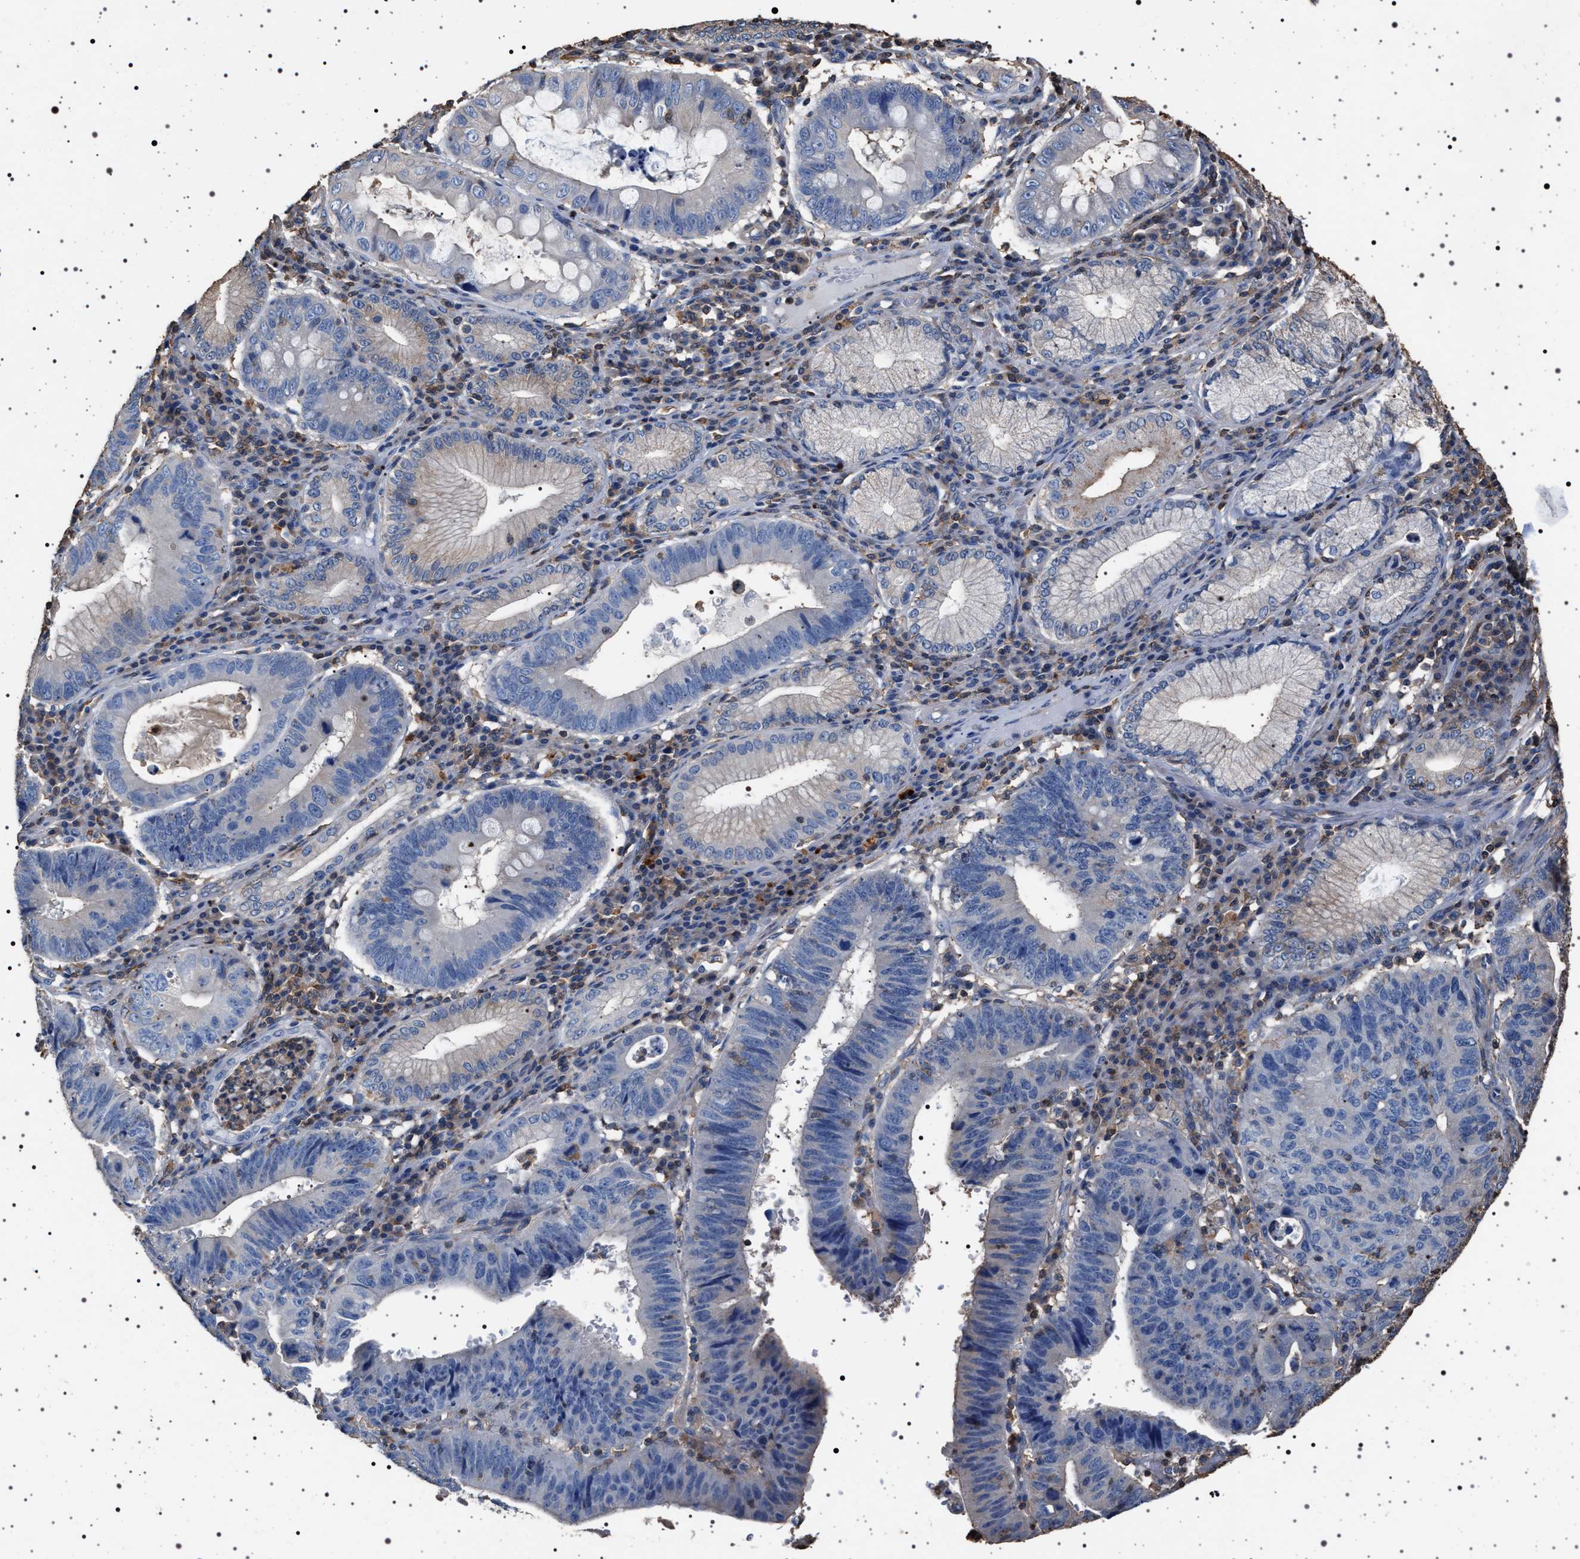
{"staining": {"intensity": "negative", "quantity": "none", "location": "none"}, "tissue": "stomach cancer", "cell_type": "Tumor cells", "image_type": "cancer", "snomed": [{"axis": "morphology", "description": "Adenocarcinoma, NOS"}, {"axis": "topography", "description": "Stomach"}], "caption": "High magnification brightfield microscopy of stomach cancer stained with DAB (3,3'-diaminobenzidine) (brown) and counterstained with hematoxylin (blue): tumor cells show no significant staining.", "gene": "SMAP2", "patient": {"sex": "male", "age": 59}}